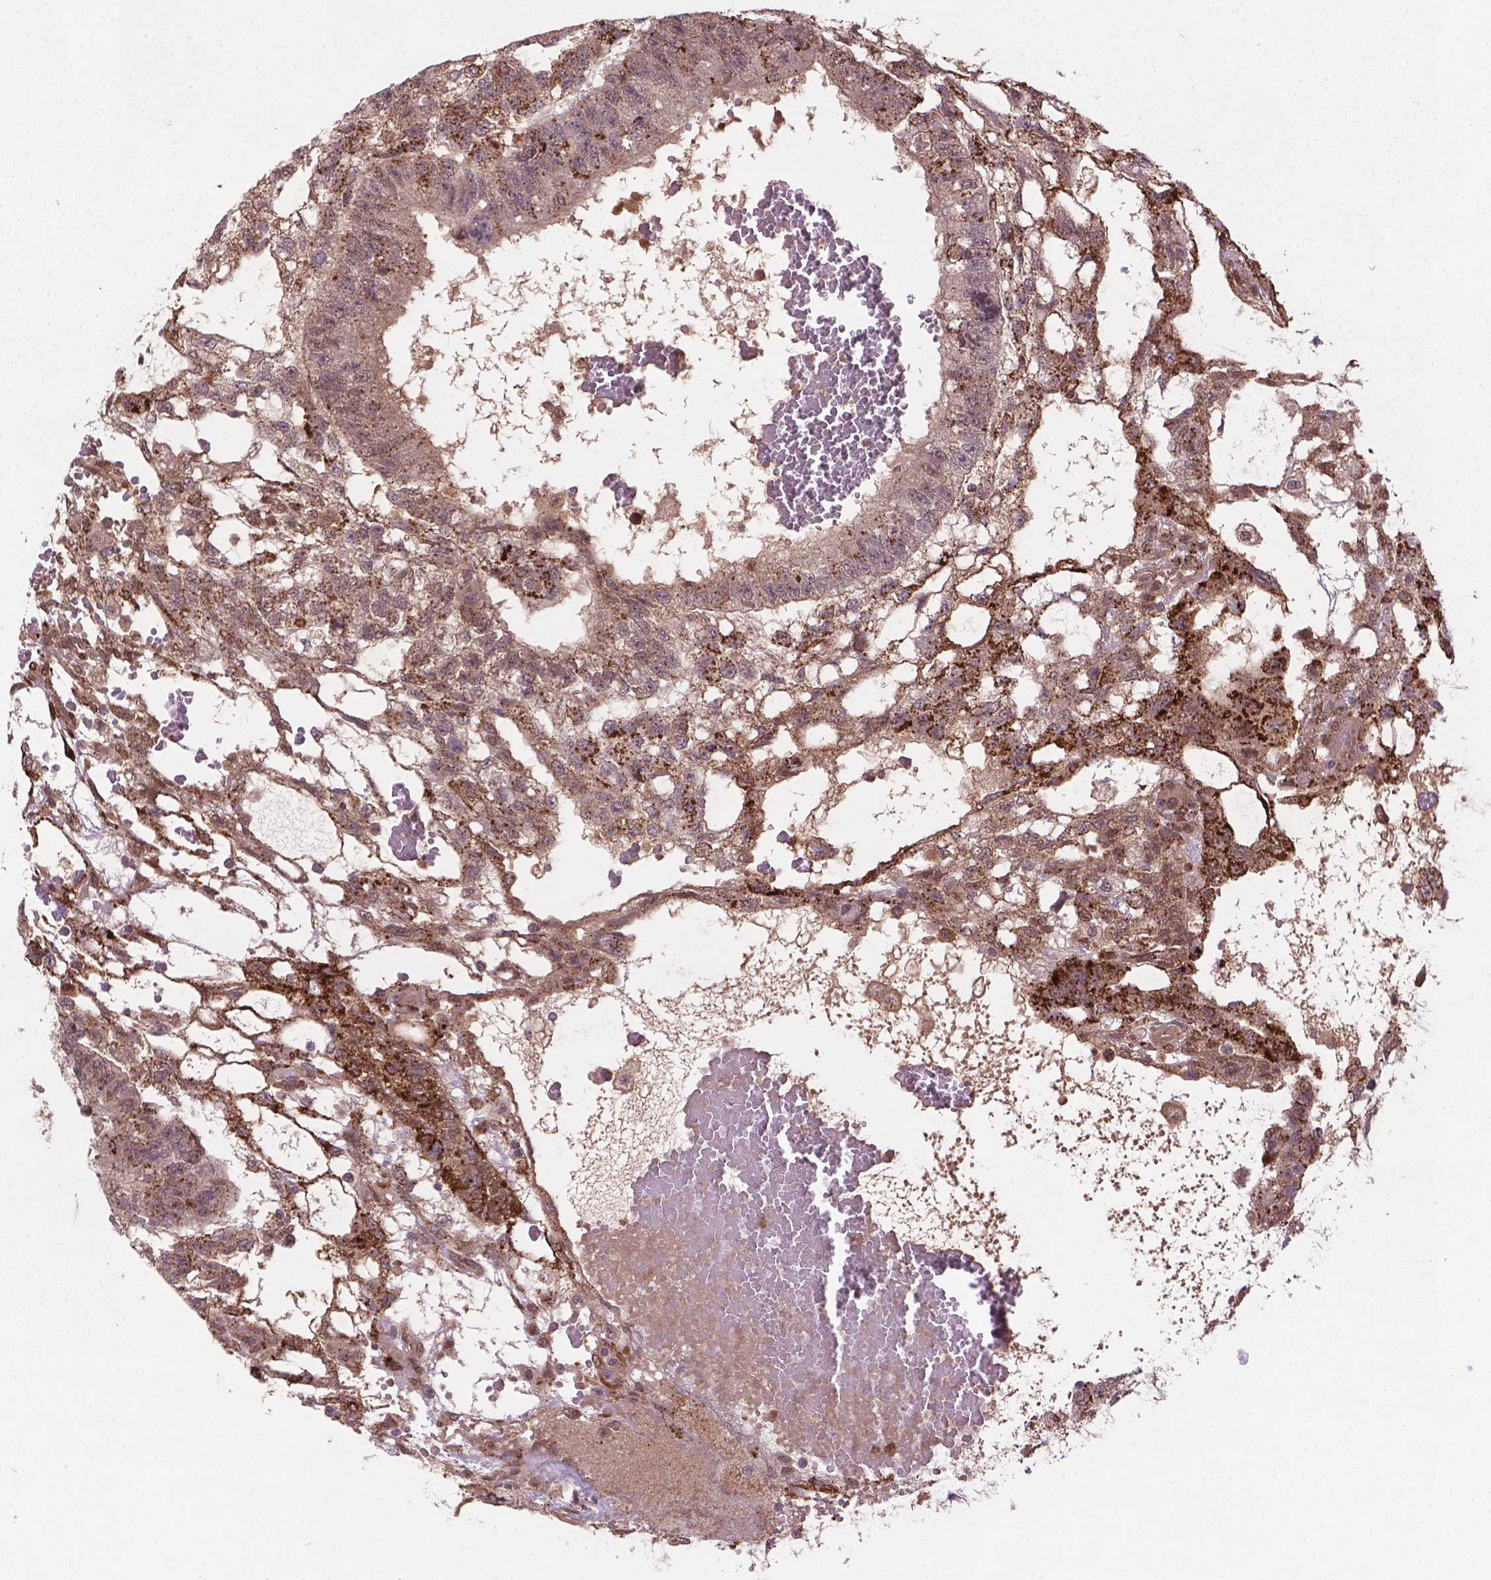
{"staining": {"intensity": "moderate", "quantity": "<25%", "location": "cytoplasmic/membranous"}, "tissue": "testis cancer", "cell_type": "Tumor cells", "image_type": "cancer", "snomed": [{"axis": "morphology", "description": "Carcinoma, Embryonal, NOS"}, {"axis": "topography", "description": "Testis"}], "caption": "DAB (3,3'-diaminobenzidine) immunohistochemical staining of human testis cancer (embryonal carcinoma) demonstrates moderate cytoplasmic/membranous protein staining in about <25% of tumor cells.", "gene": "PLIN3", "patient": {"sex": "male", "age": 32}}